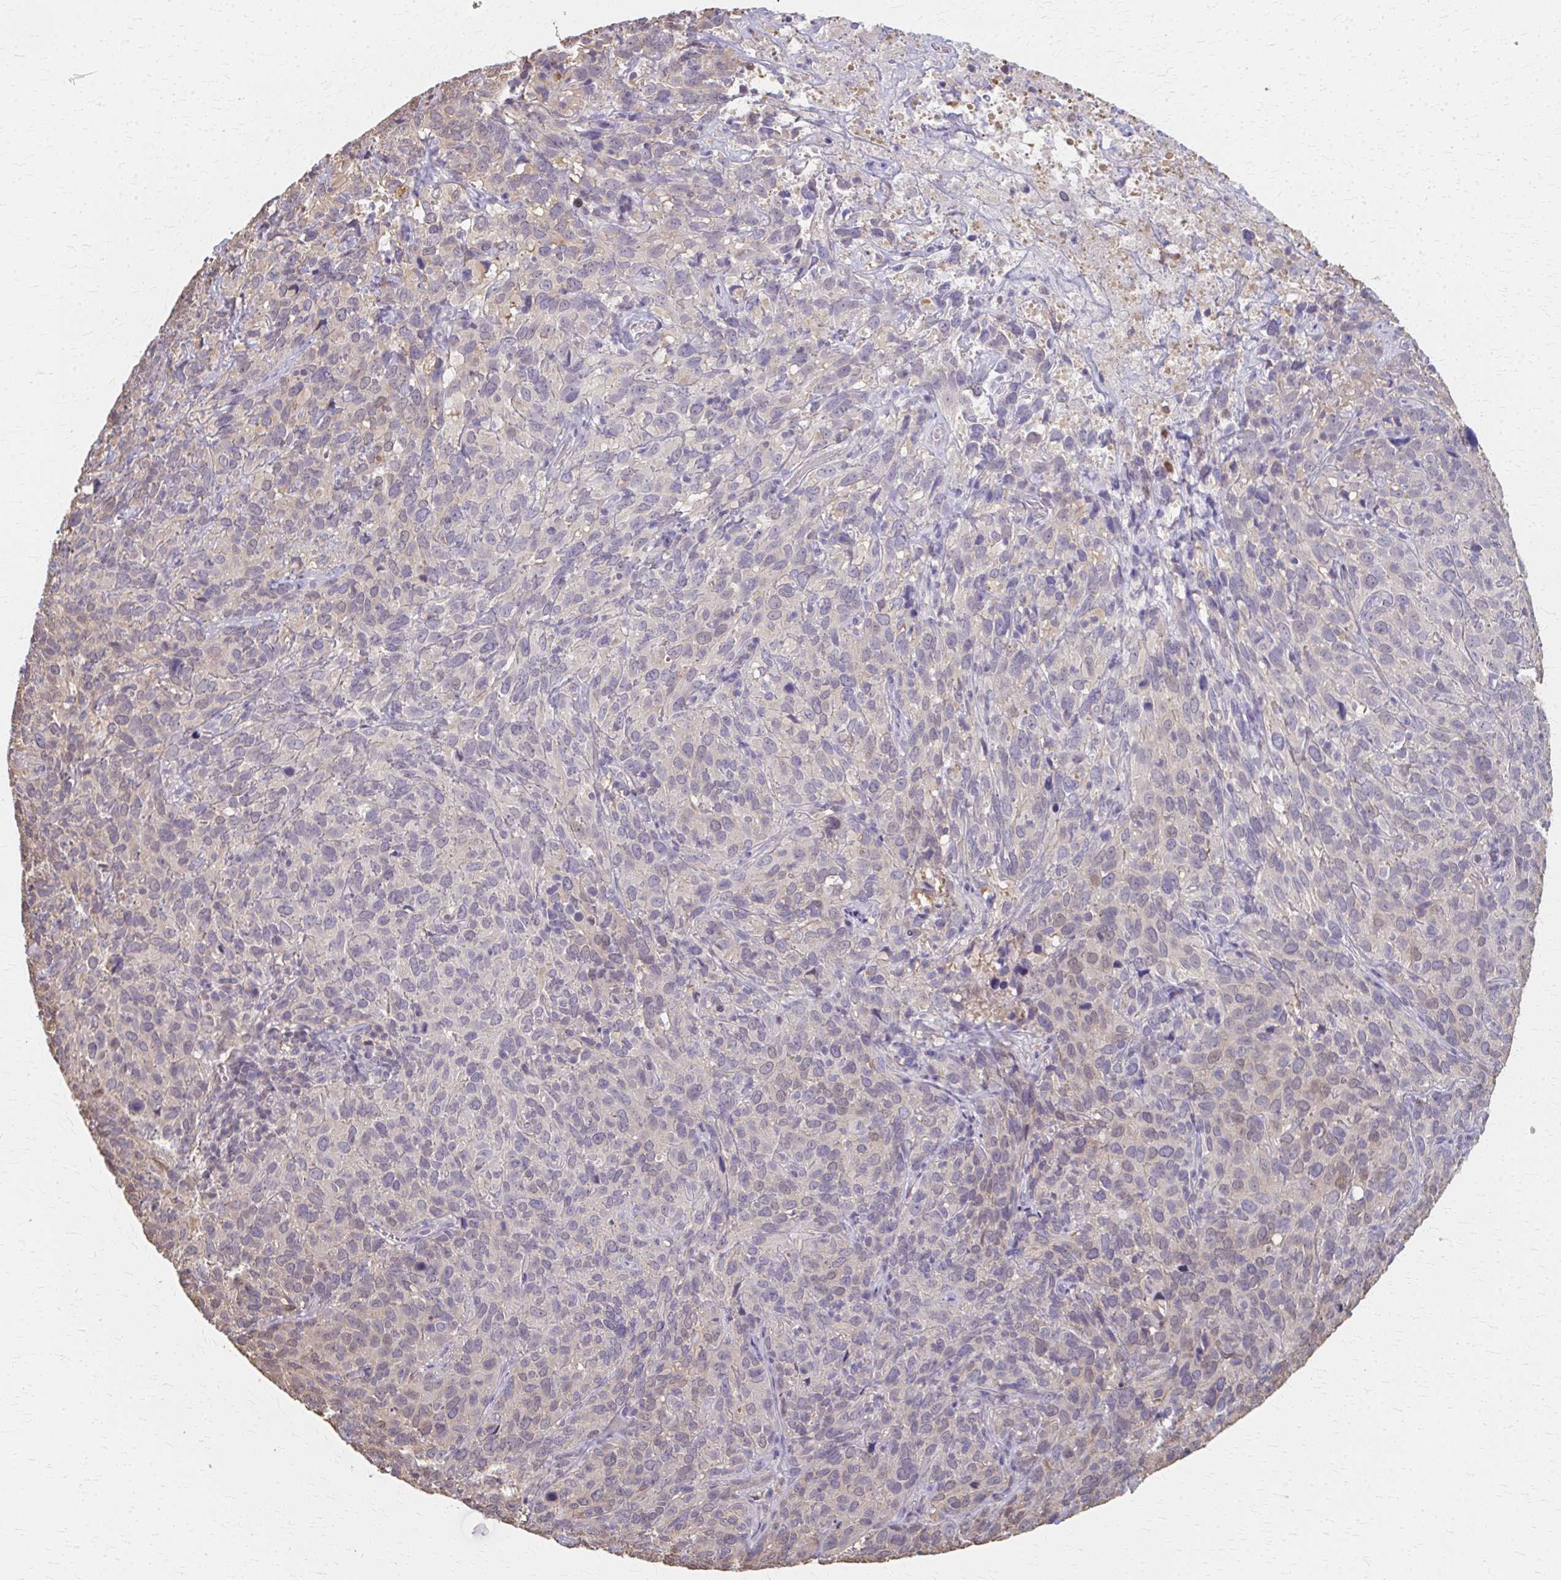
{"staining": {"intensity": "weak", "quantity": "<25%", "location": "nuclear"}, "tissue": "cervical cancer", "cell_type": "Tumor cells", "image_type": "cancer", "snomed": [{"axis": "morphology", "description": "Squamous cell carcinoma, NOS"}, {"axis": "topography", "description": "Cervix"}], "caption": "Cervical squamous cell carcinoma was stained to show a protein in brown. There is no significant expression in tumor cells.", "gene": "RABGAP1L", "patient": {"sex": "female", "age": 51}}